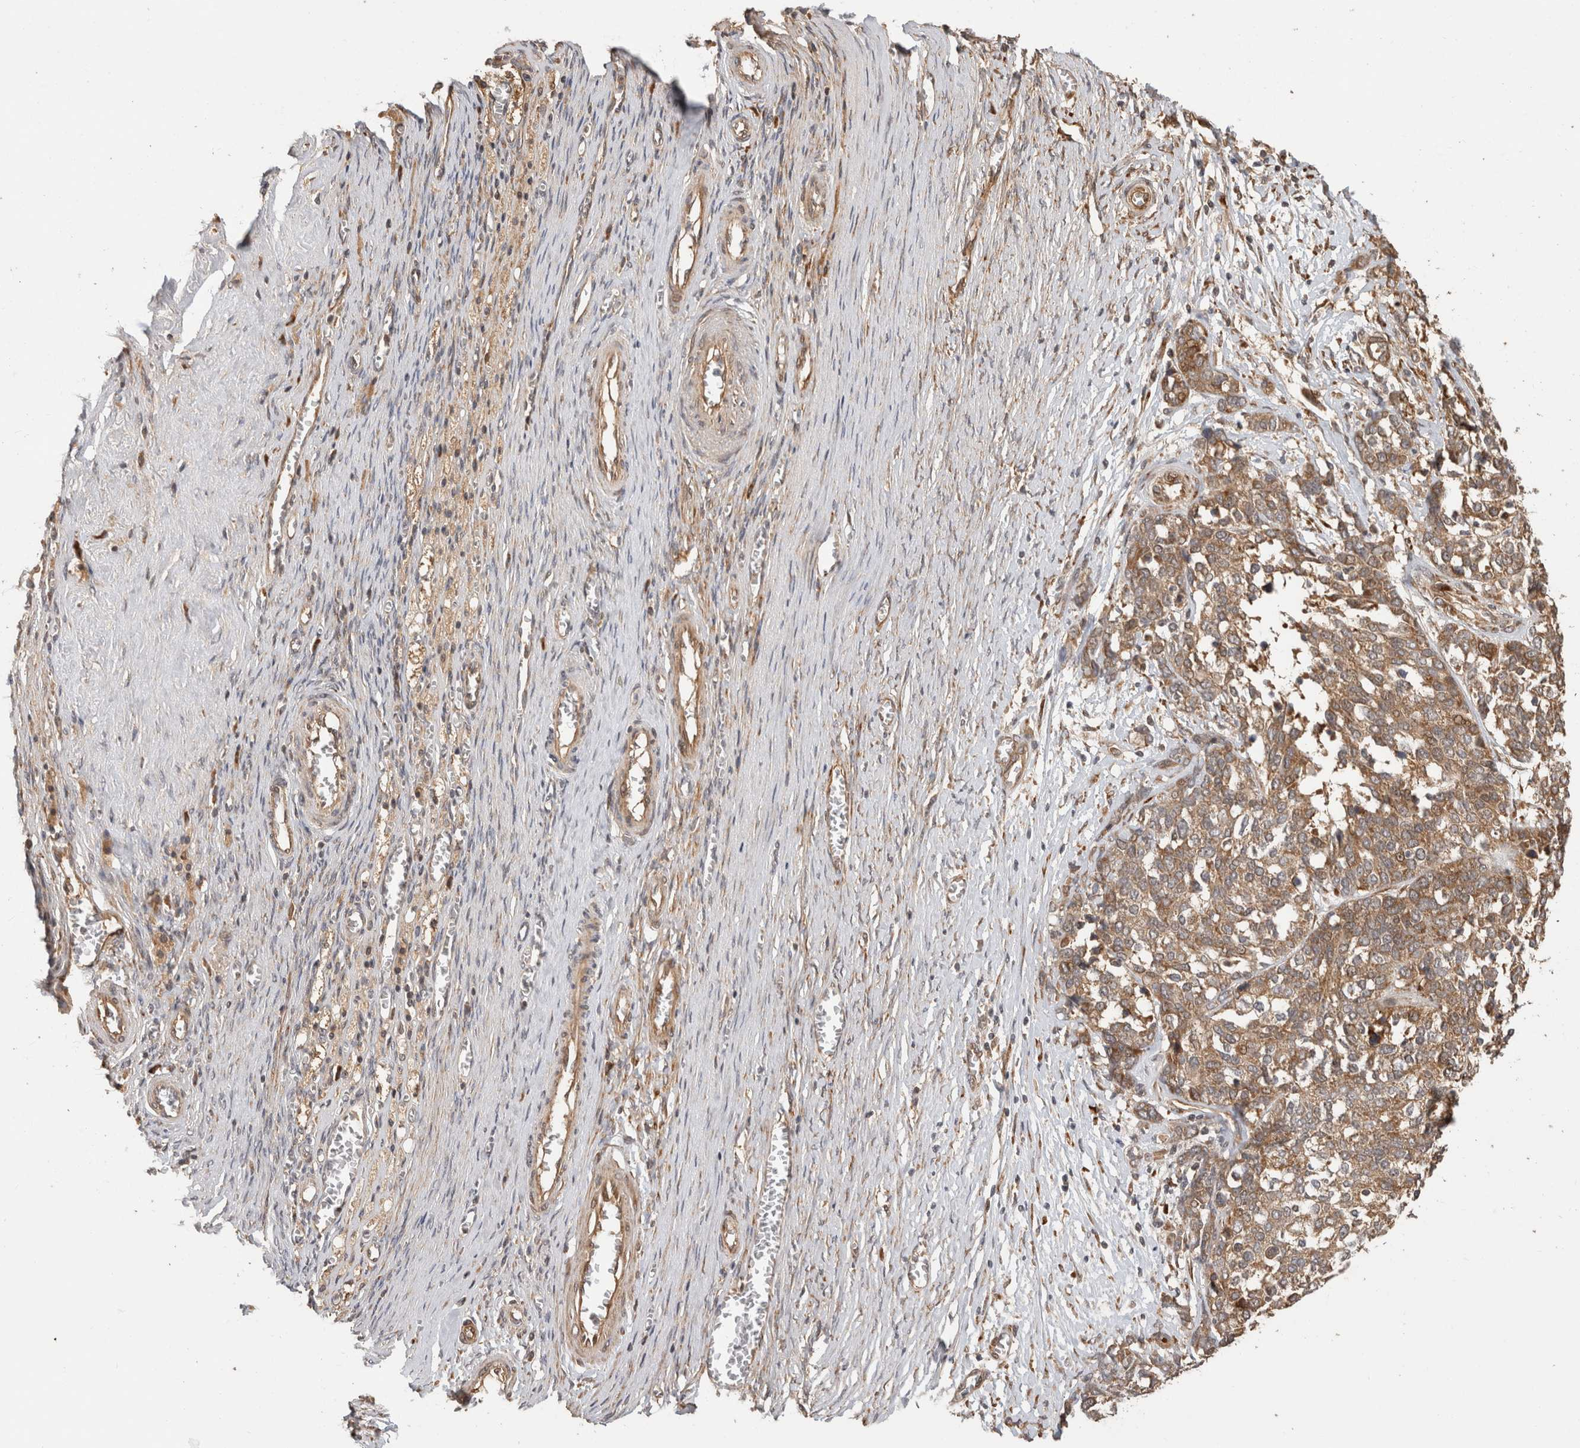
{"staining": {"intensity": "moderate", "quantity": ">75%", "location": "cytoplasmic/membranous"}, "tissue": "ovarian cancer", "cell_type": "Tumor cells", "image_type": "cancer", "snomed": [{"axis": "morphology", "description": "Cystadenocarcinoma, serous, NOS"}, {"axis": "topography", "description": "Ovary"}], "caption": "Immunohistochemical staining of human ovarian serous cystadenocarcinoma exhibits moderate cytoplasmic/membranous protein positivity in approximately >75% of tumor cells. The protein of interest is shown in brown color, while the nuclei are stained blue.", "gene": "PCDHB15", "patient": {"sex": "female", "age": 44}}